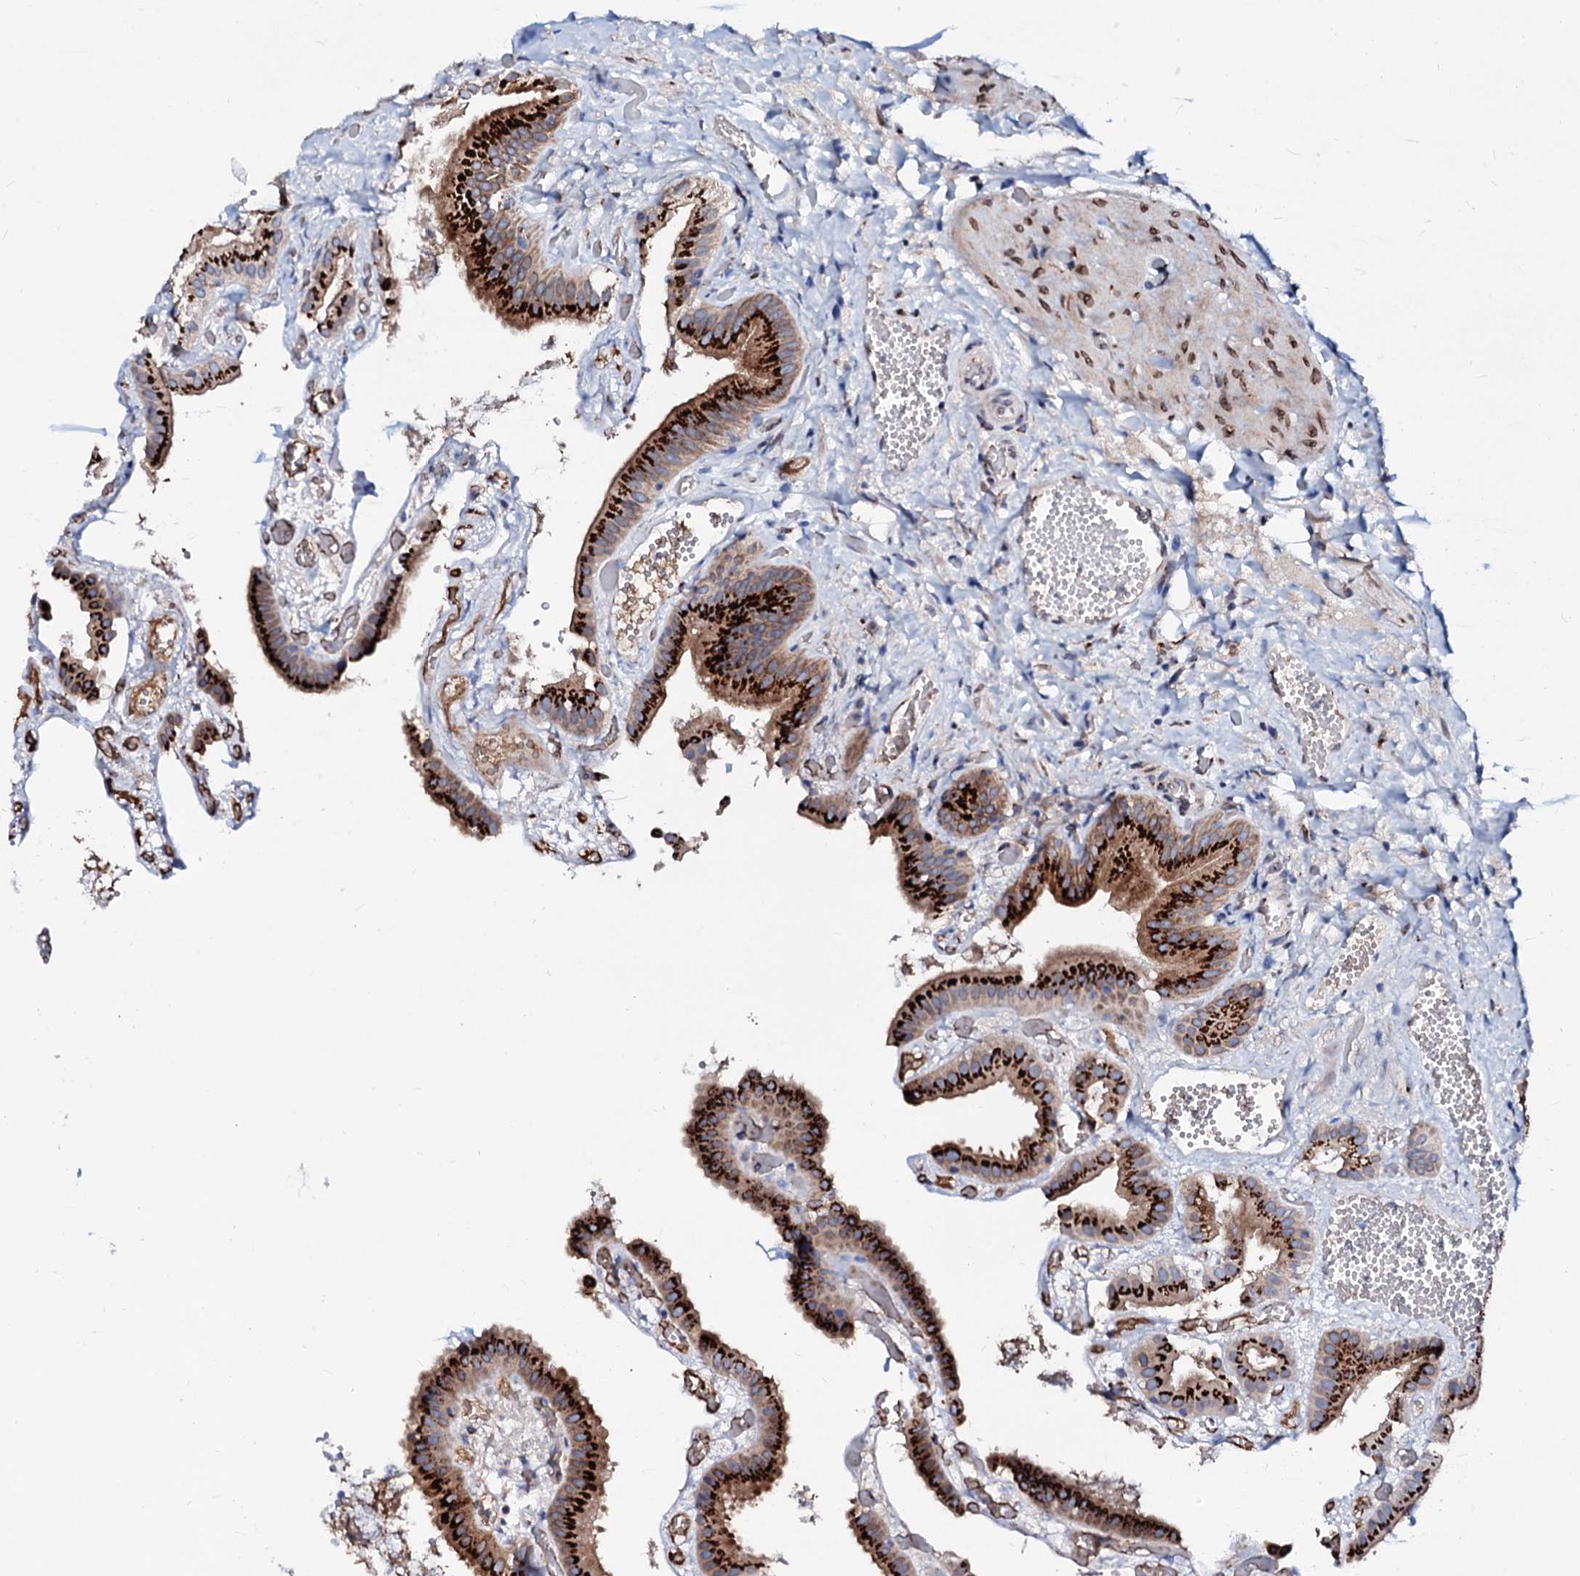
{"staining": {"intensity": "strong", "quantity": ">75%", "location": "cytoplasmic/membranous"}, "tissue": "gallbladder", "cell_type": "Glandular cells", "image_type": "normal", "snomed": [{"axis": "morphology", "description": "Normal tissue, NOS"}, {"axis": "topography", "description": "Gallbladder"}], "caption": "Protein expression by IHC exhibits strong cytoplasmic/membranous positivity in about >75% of glandular cells in unremarkable gallbladder.", "gene": "TMCO3", "patient": {"sex": "female", "age": 64}}